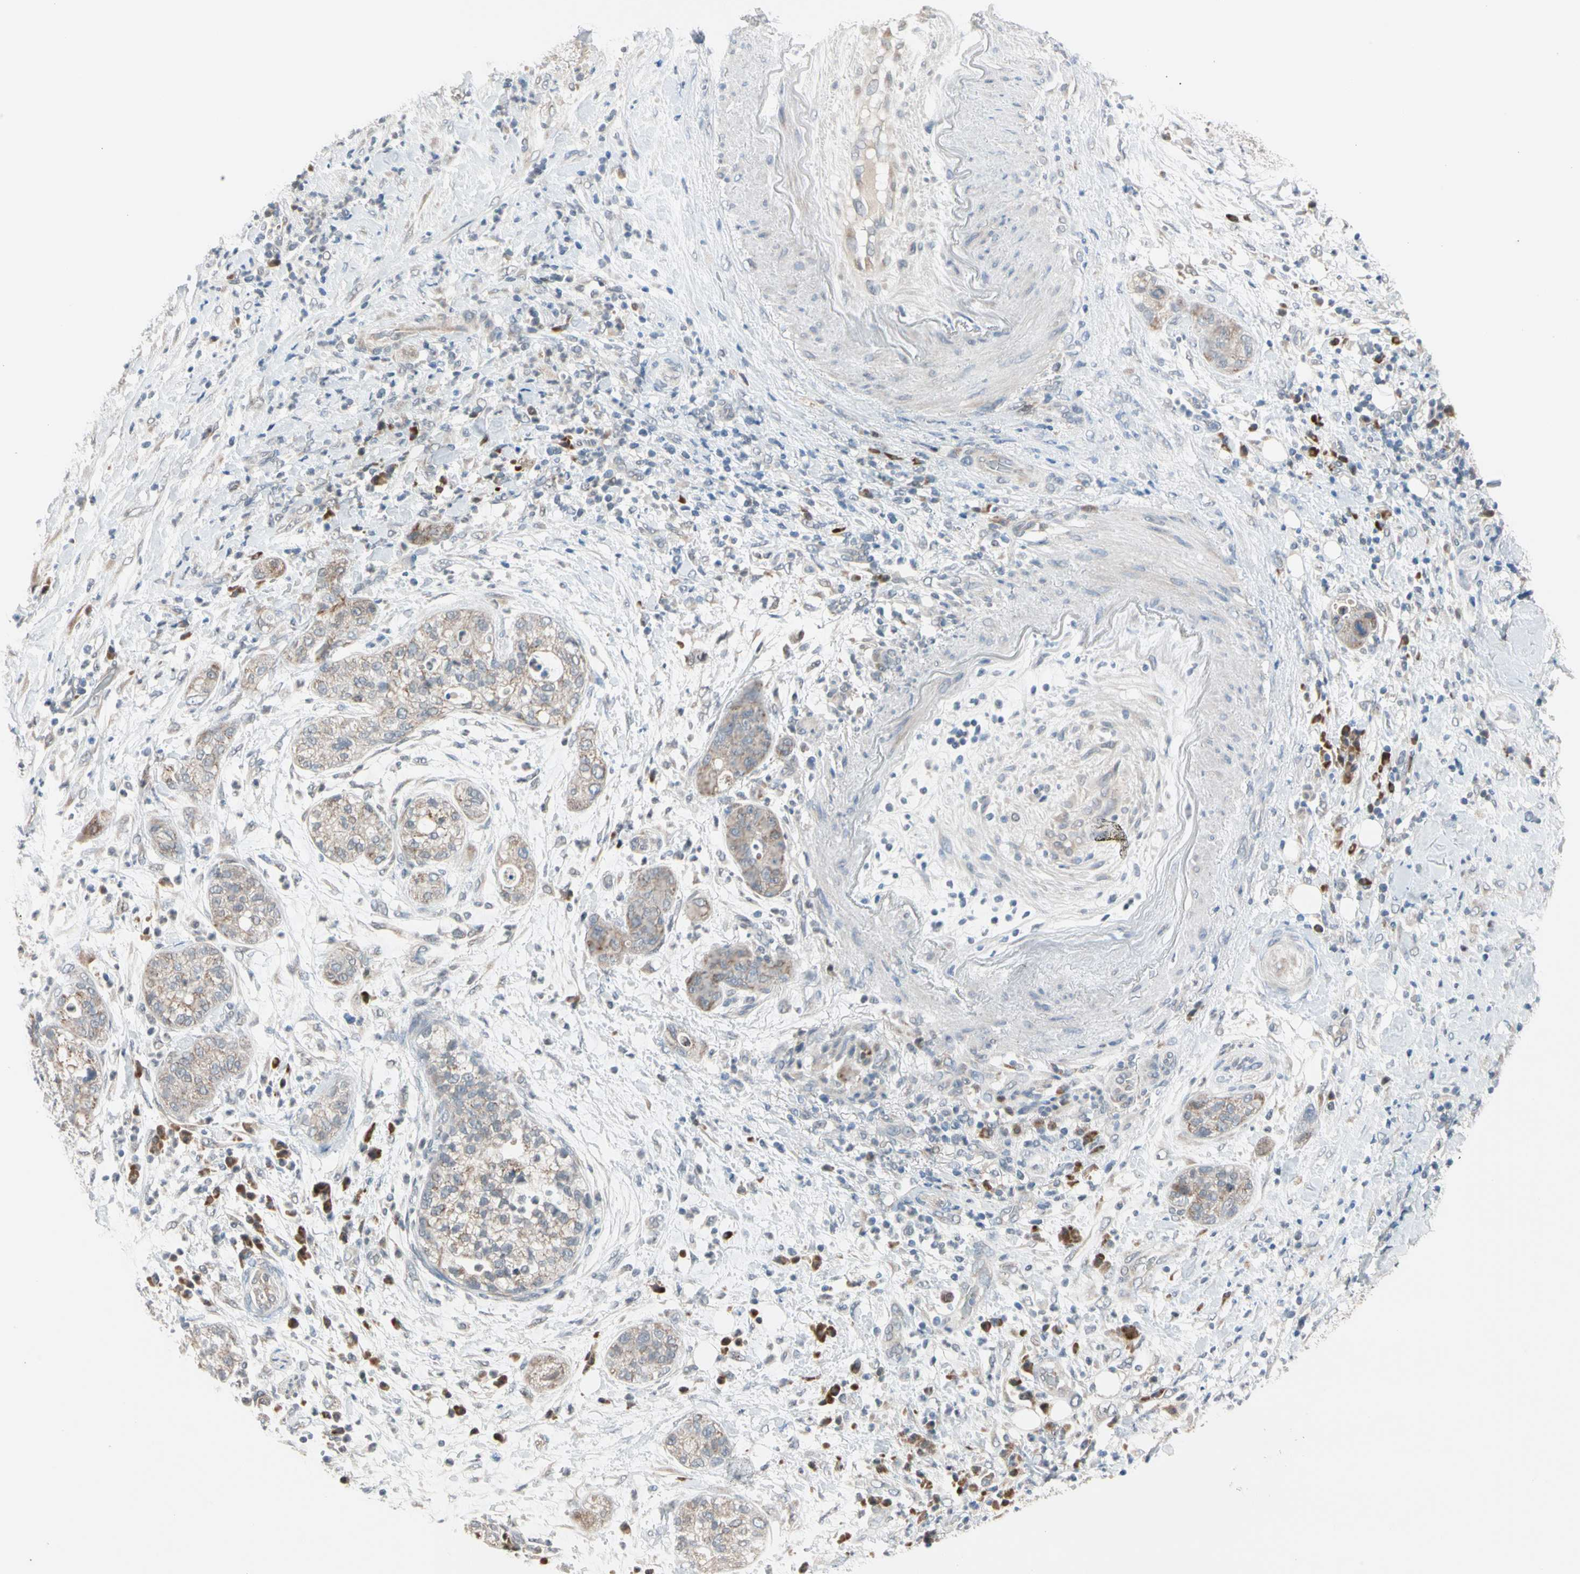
{"staining": {"intensity": "weak", "quantity": ">75%", "location": "cytoplasmic/membranous"}, "tissue": "pancreatic cancer", "cell_type": "Tumor cells", "image_type": "cancer", "snomed": [{"axis": "morphology", "description": "Adenocarcinoma, NOS"}, {"axis": "topography", "description": "Pancreas"}], "caption": "Pancreatic cancer was stained to show a protein in brown. There is low levels of weak cytoplasmic/membranous staining in approximately >75% of tumor cells.", "gene": "MARK1", "patient": {"sex": "female", "age": 78}}